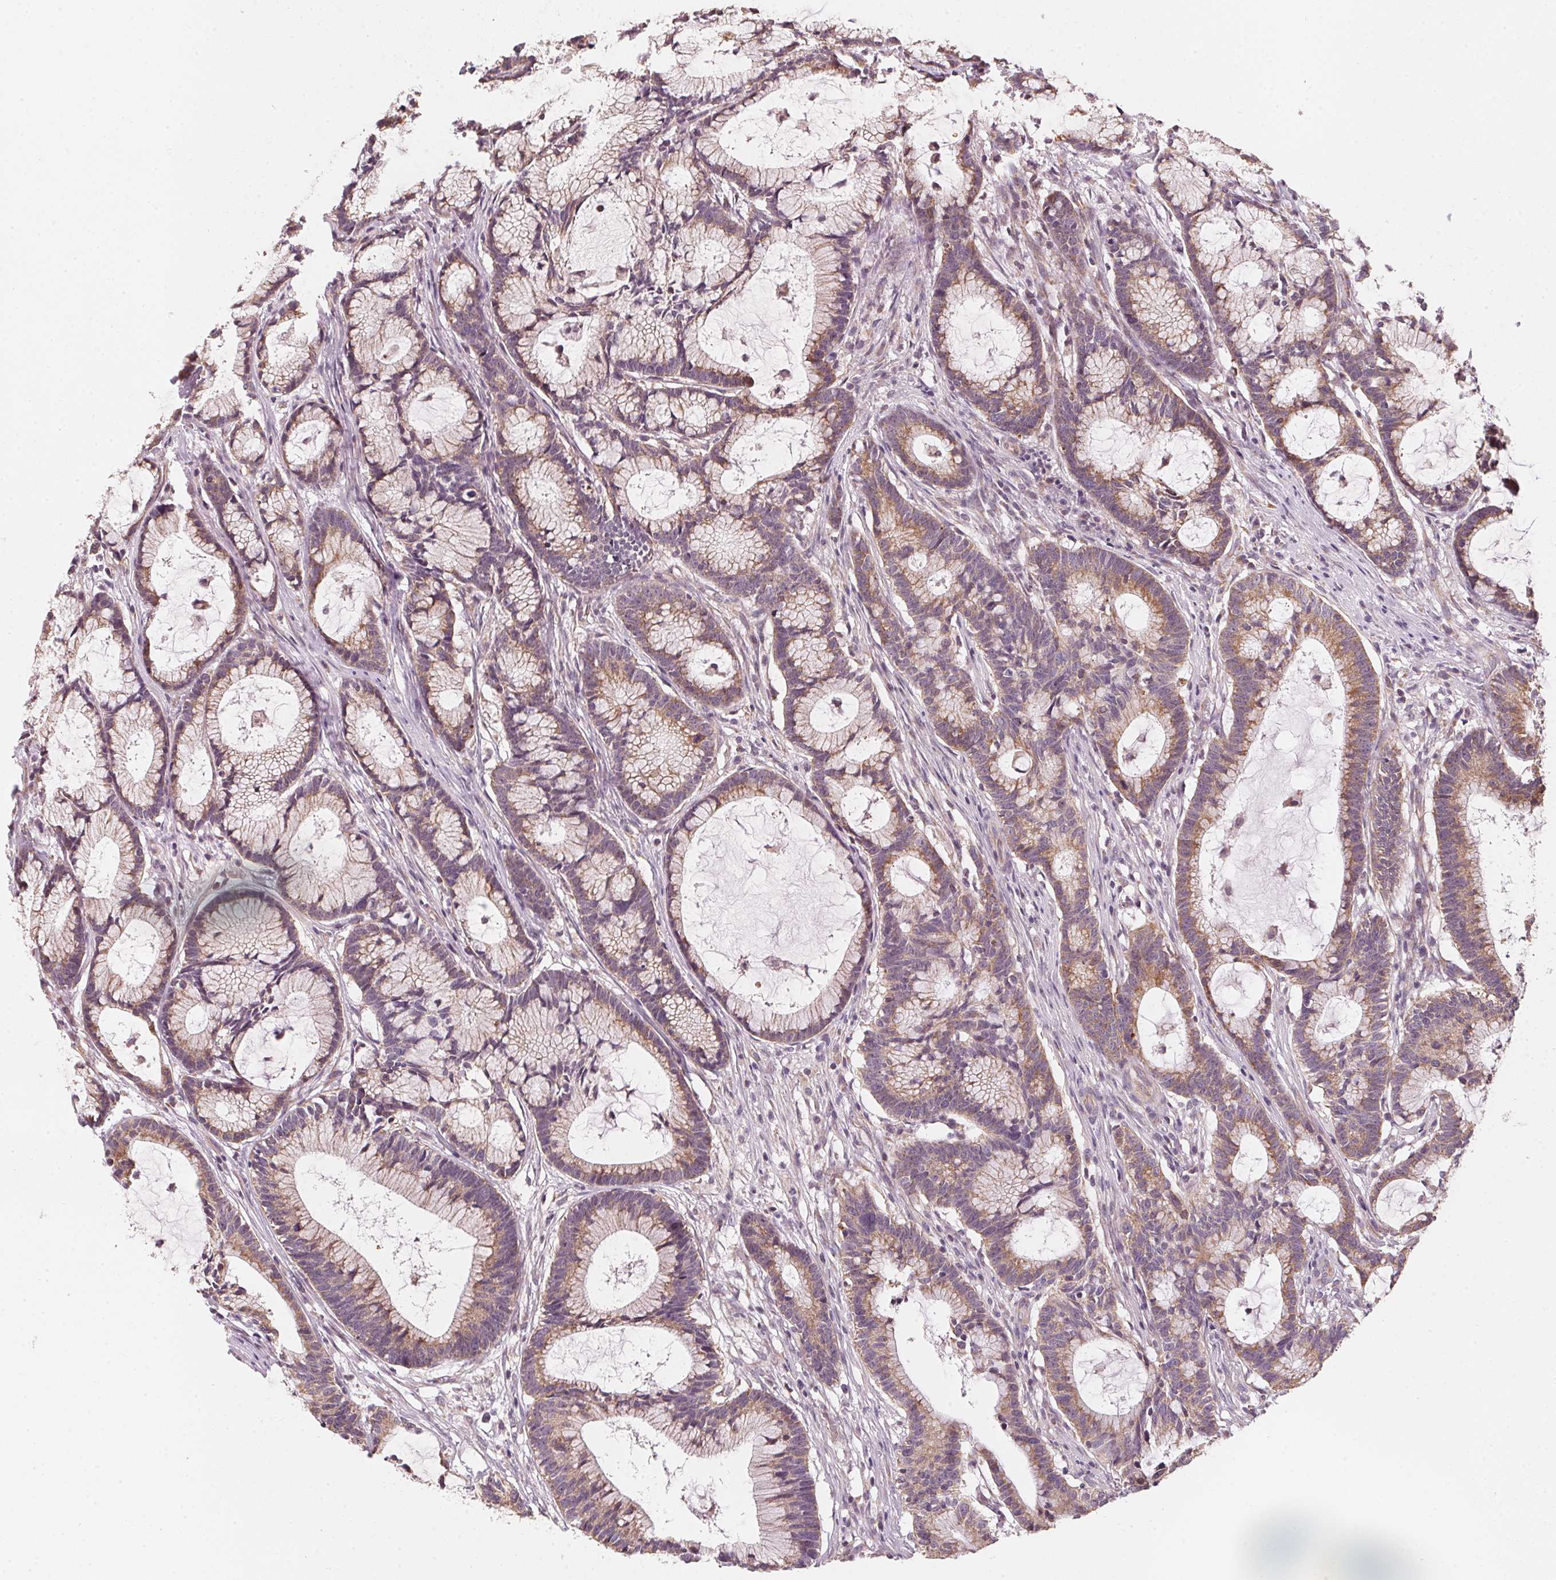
{"staining": {"intensity": "moderate", "quantity": ">75%", "location": "cytoplasmic/membranous"}, "tissue": "colorectal cancer", "cell_type": "Tumor cells", "image_type": "cancer", "snomed": [{"axis": "morphology", "description": "Adenocarcinoma, NOS"}, {"axis": "topography", "description": "Colon"}], "caption": "Tumor cells reveal medium levels of moderate cytoplasmic/membranous staining in about >75% of cells in human colorectal cancer. (DAB IHC with brightfield microscopy, high magnification).", "gene": "MATCAP1", "patient": {"sex": "female", "age": 78}}